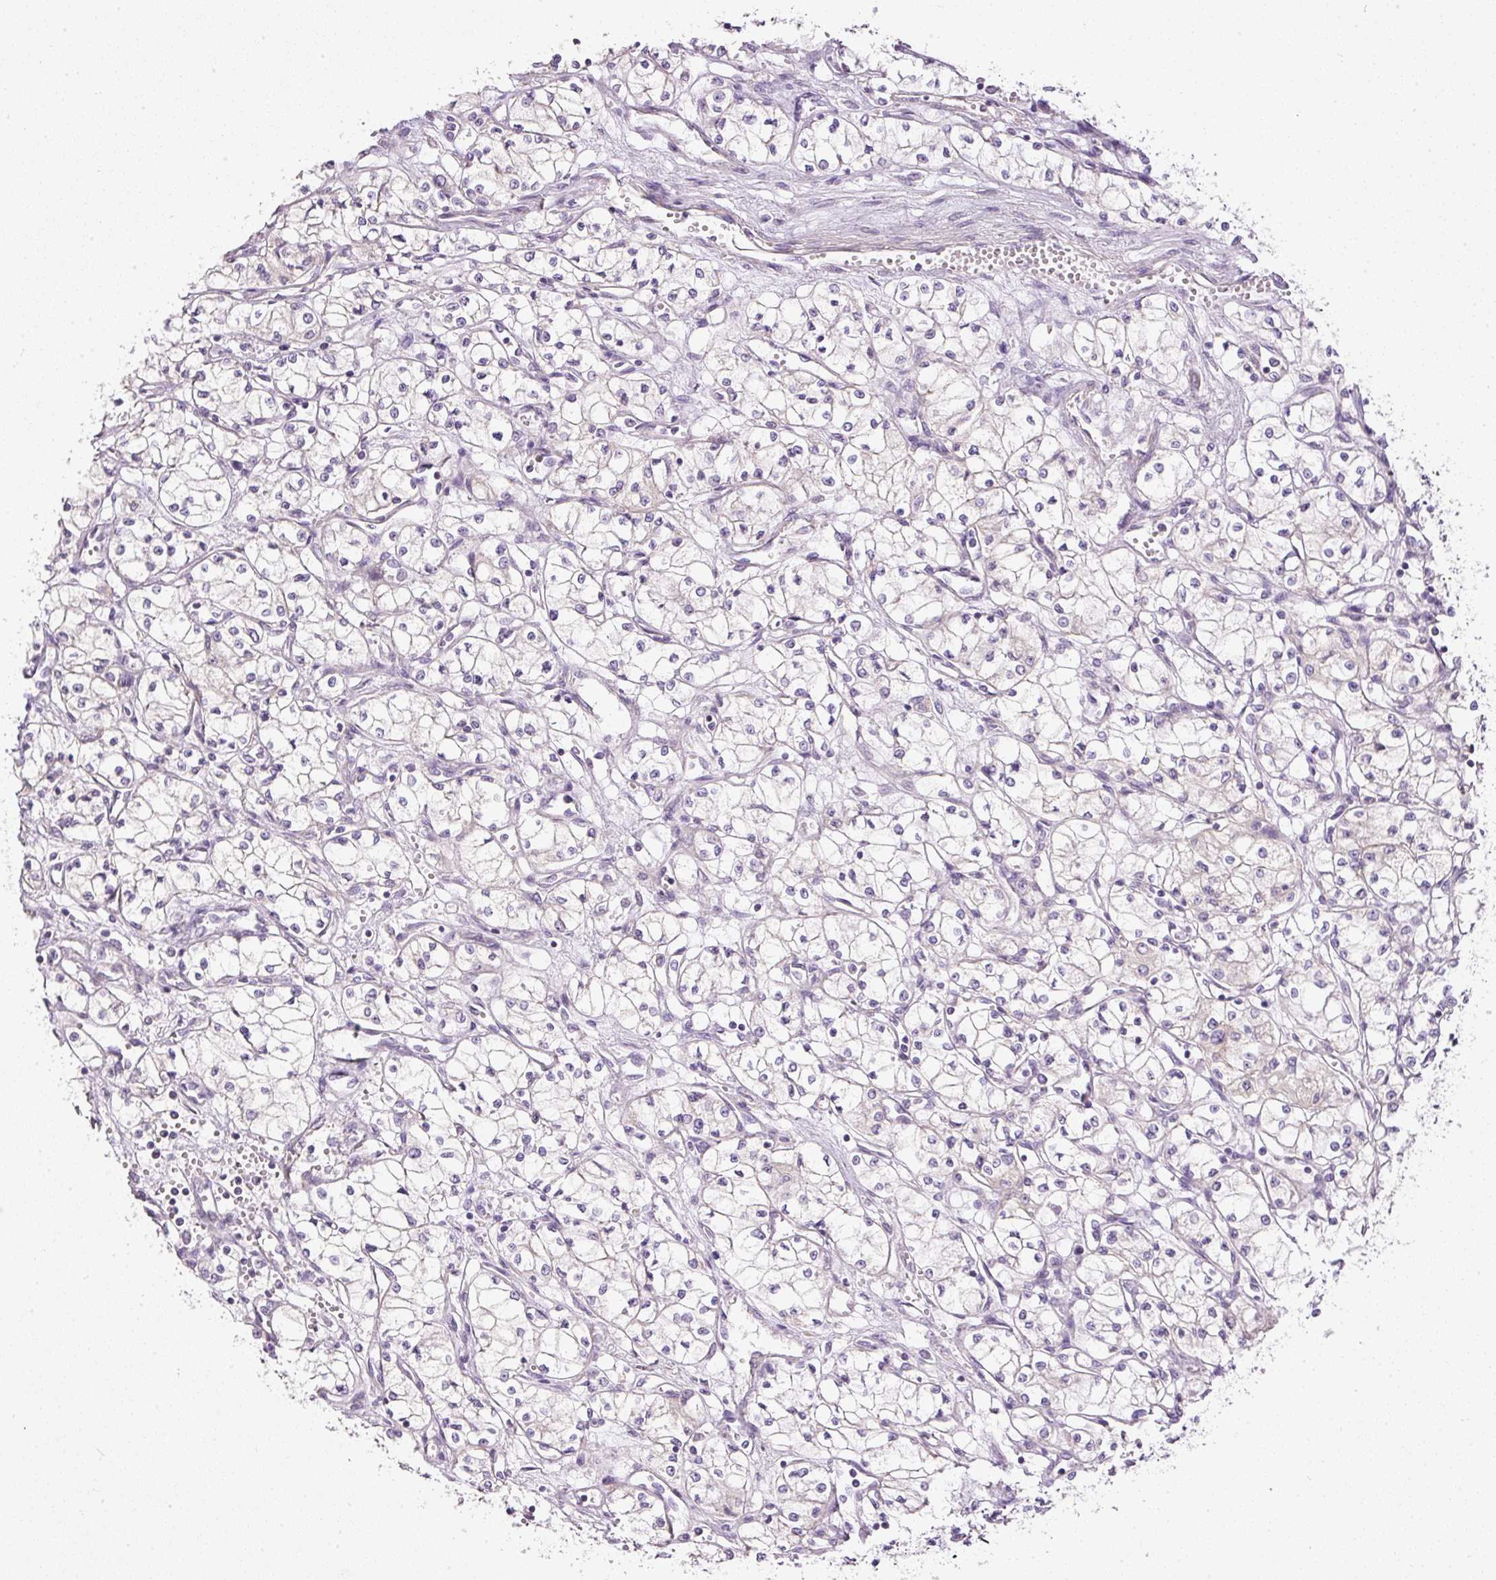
{"staining": {"intensity": "negative", "quantity": "none", "location": "none"}, "tissue": "renal cancer", "cell_type": "Tumor cells", "image_type": "cancer", "snomed": [{"axis": "morphology", "description": "Normal tissue, NOS"}, {"axis": "morphology", "description": "Adenocarcinoma, NOS"}, {"axis": "topography", "description": "Kidney"}], "caption": "There is no significant positivity in tumor cells of adenocarcinoma (renal). (DAB immunohistochemistry visualized using brightfield microscopy, high magnification).", "gene": "KPNA5", "patient": {"sex": "male", "age": 59}}